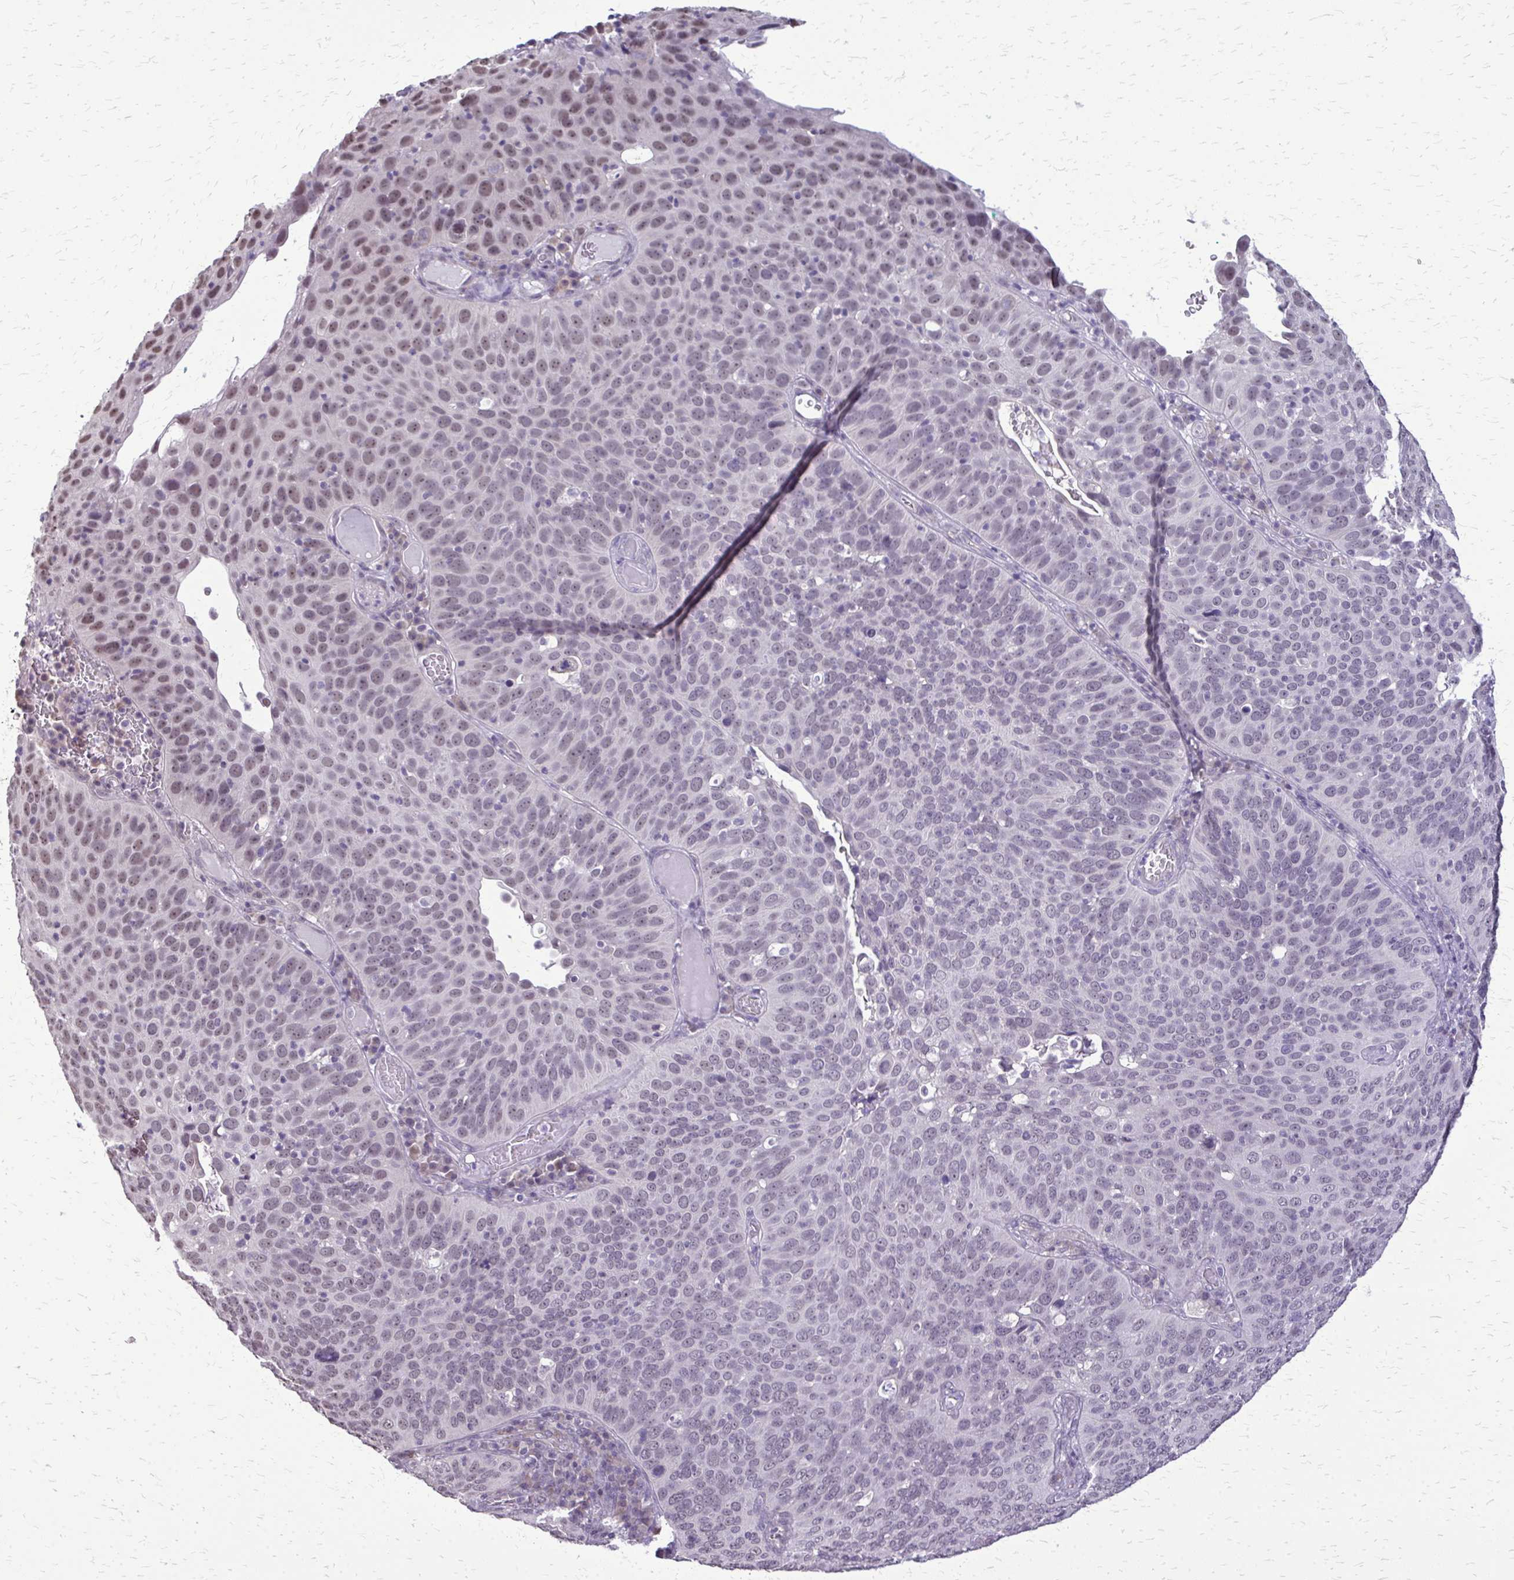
{"staining": {"intensity": "moderate", "quantity": "<25%", "location": "nuclear"}, "tissue": "cervical cancer", "cell_type": "Tumor cells", "image_type": "cancer", "snomed": [{"axis": "morphology", "description": "Squamous cell carcinoma, NOS"}, {"axis": "topography", "description": "Cervix"}], "caption": "A histopathology image of cervical cancer (squamous cell carcinoma) stained for a protein displays moderate nuclear brown staining in tumor cells.", "gene": "PLCB1", "patient": {"sex": "female", "age": 36}}